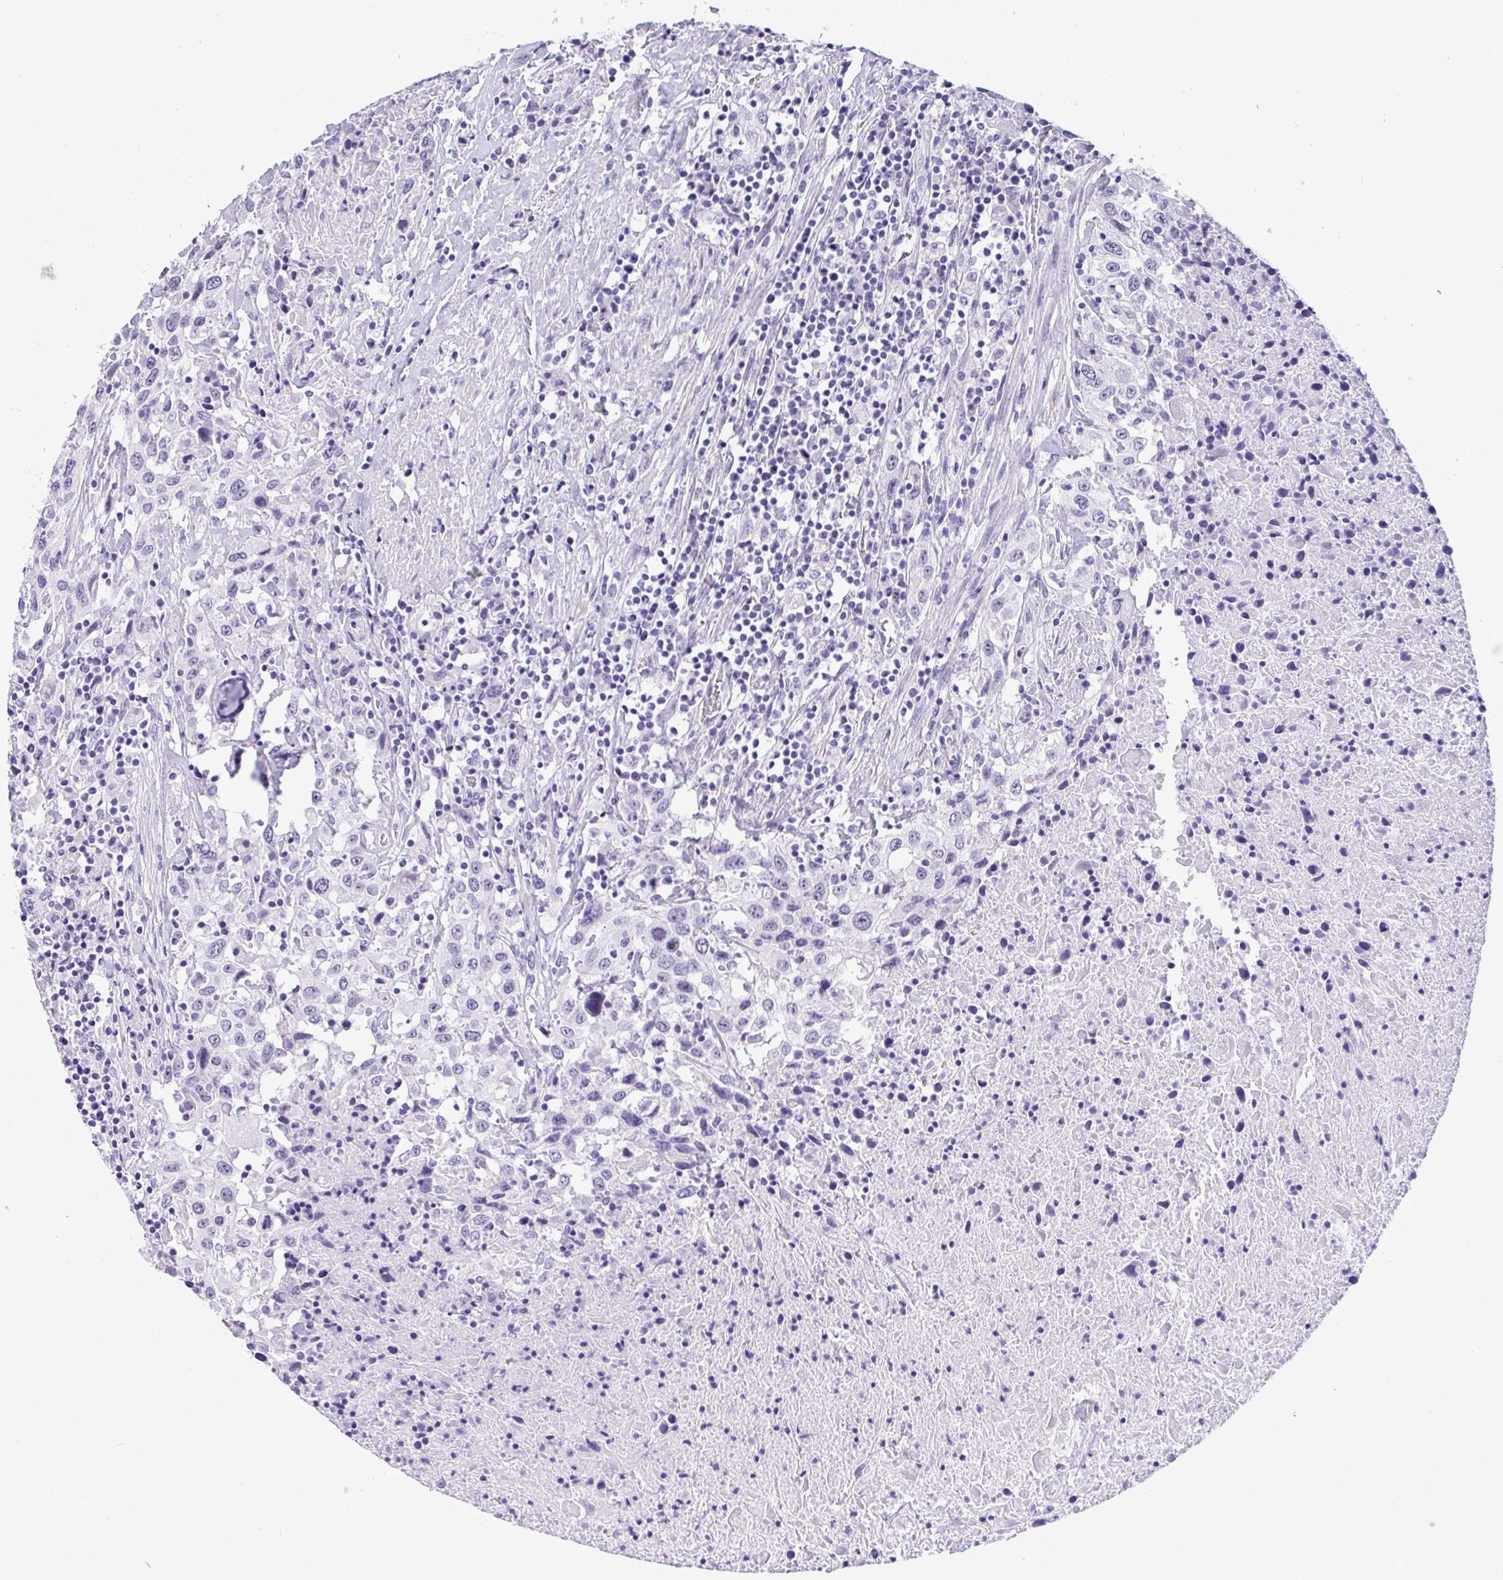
{"staining": {"intensity": "negative", "quantity": "none", "location": "none"}, "tissue": "urothelial cancer", "cell_type": "Tumor cells", "image_type": "cancer", "snomed": [{"axis": "morphology", "description": "Urothelial carcinoma, High grade"}, {"axis": "topography", "description": "Urinary bladder"}], "caption": "Immunohistochemistry of human high-grade urothelial carcinoma demonstrates no positivity in tumor cells. Nuclei are stained in blue.", "gene": "YBX2", "patient": {"sex": "male", "age": 61}}